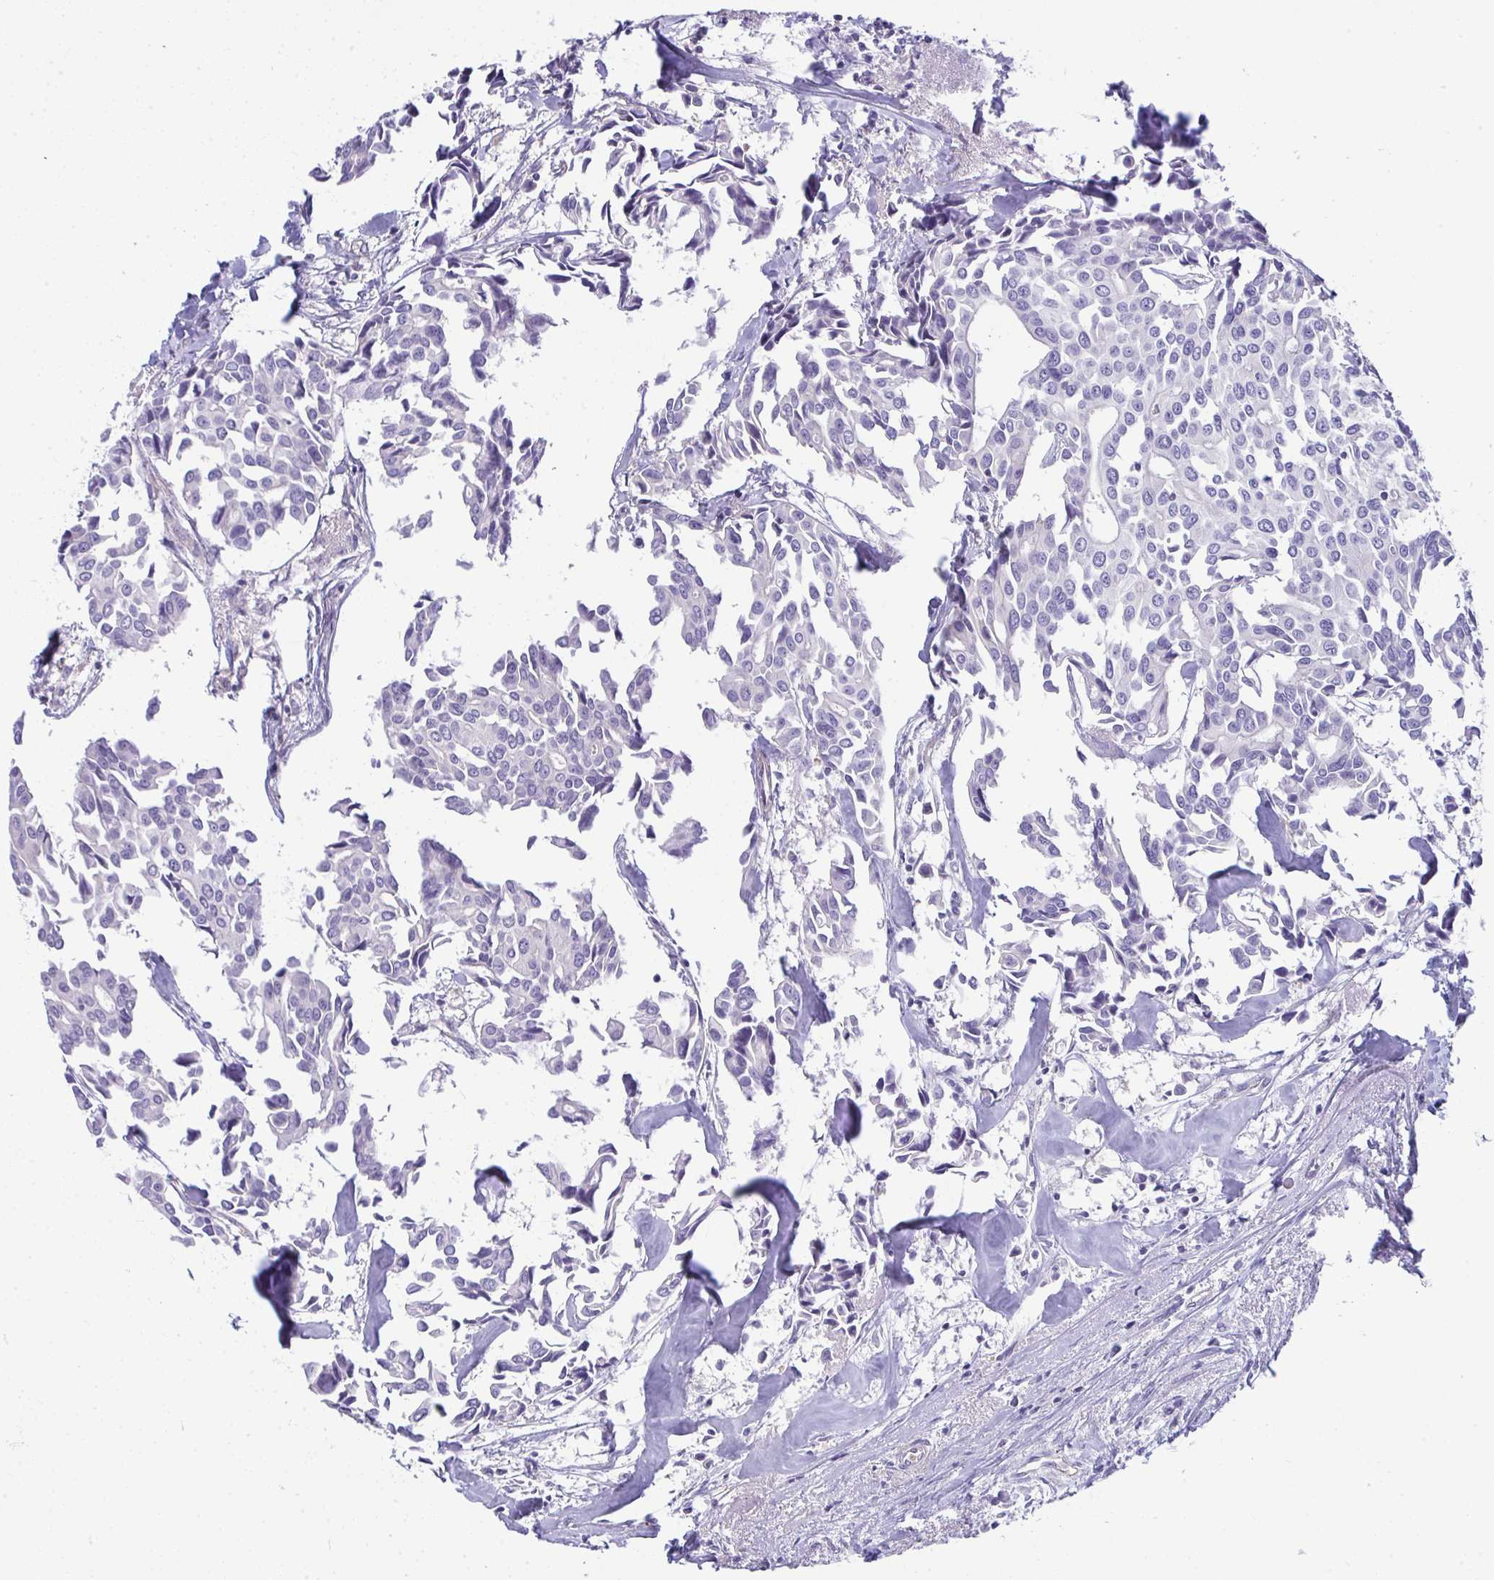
{"staining": {"intensity": "negative", "quantity": "none", "location": "none"}, "tissue": "breast cancer", "cell_type": "Tumor cells", "image_type": "cancer", "snomed": [{"axis": "morphology", "description": "Duct carcinoma"}, {"axis": "topography", "description": "Breast"}], "caption": "Breast infiltrating ductal carcinoma was stained to show a protein in brown. There is no significant positivity in tumor cells.", "gene": "MYL12A", "patient": {"sex": "female", "age": 54}}